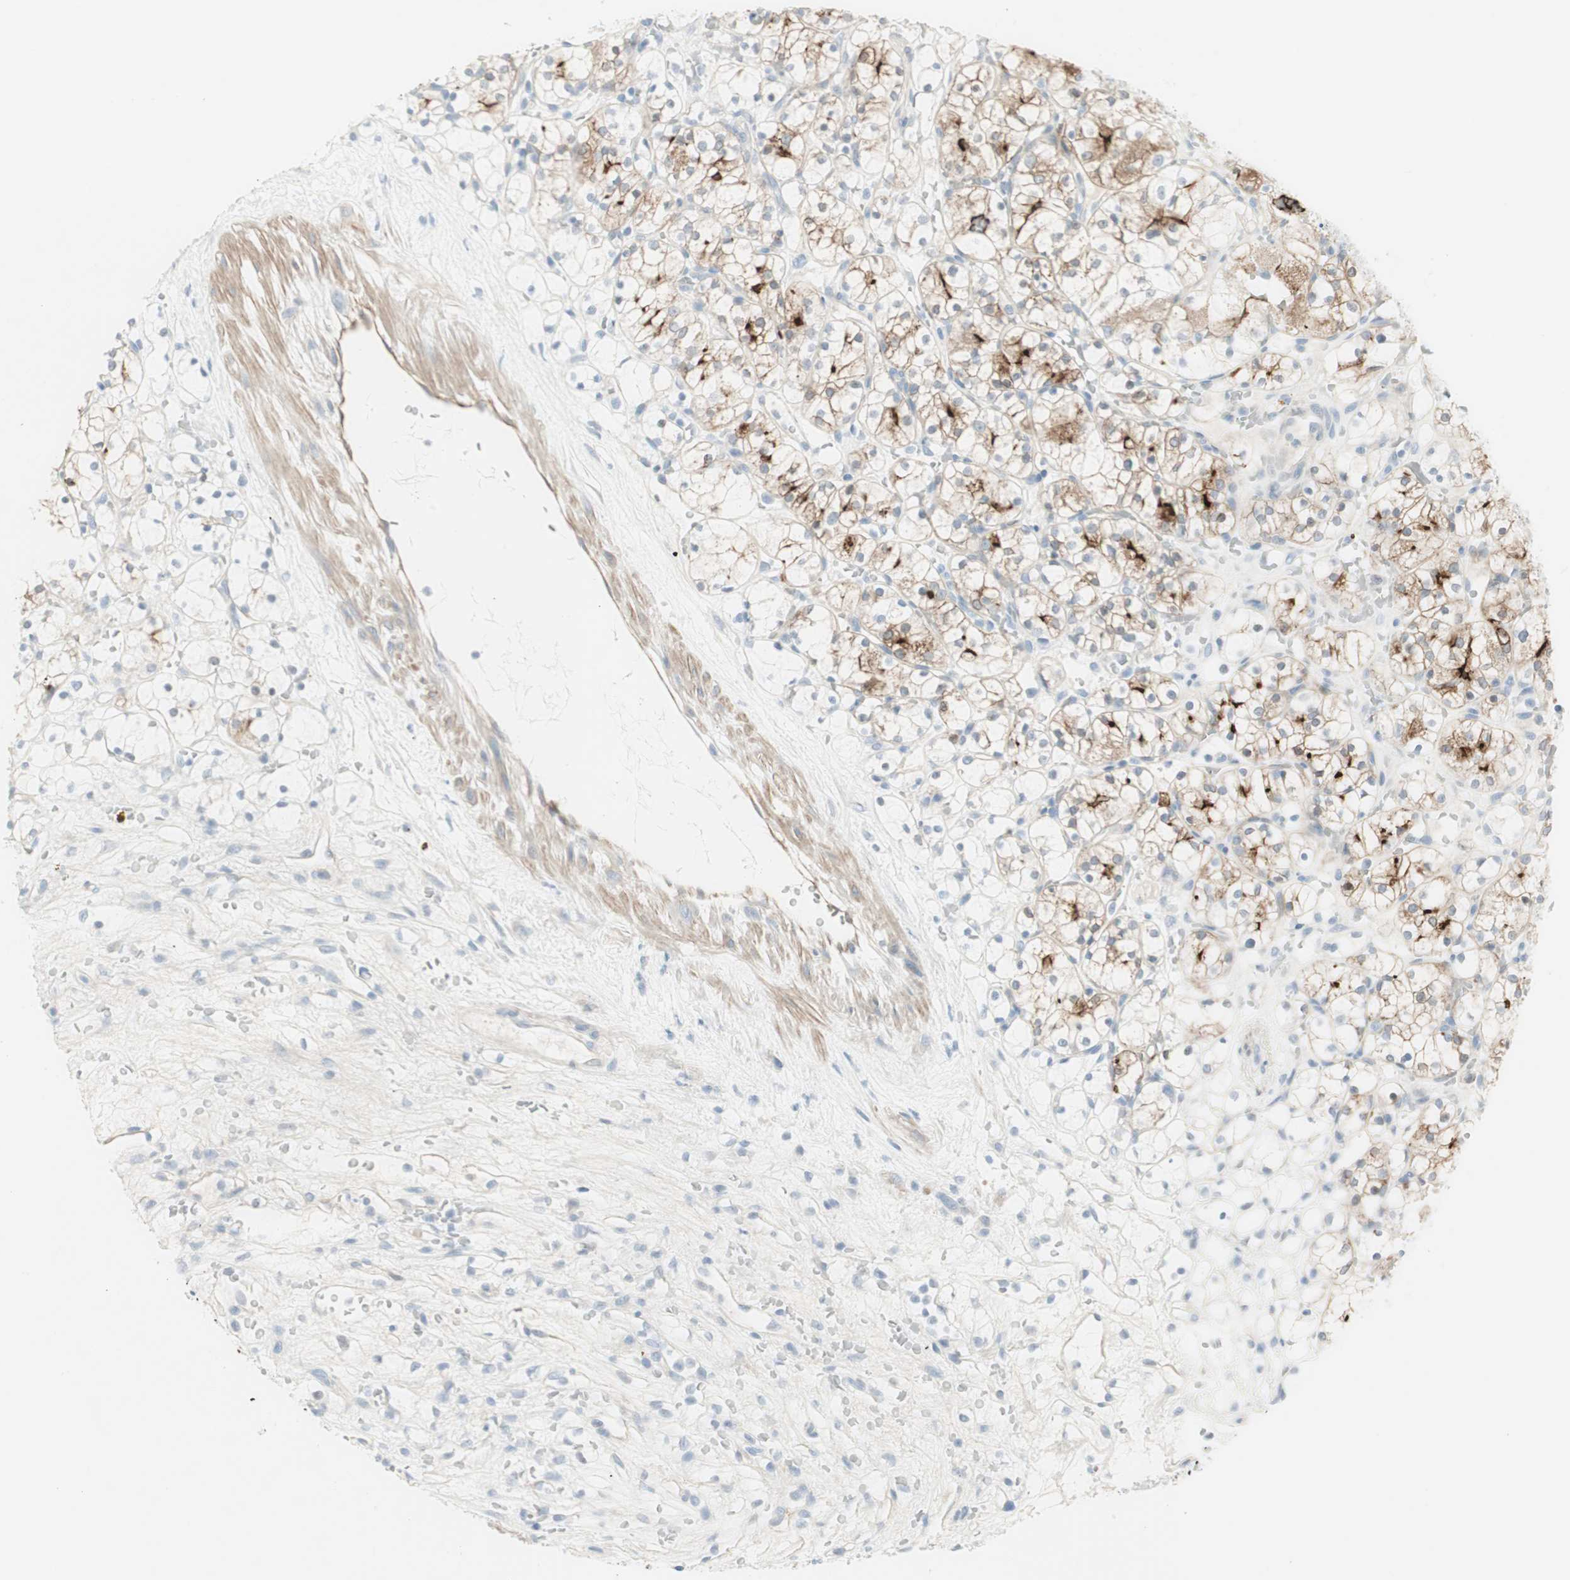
{"staining": {"intensity": "moderate", "quantity": "25%-75%", "location": "cytoplasmic/membranous"}, "tissue": "renal cancer", "cell_type": "Tumor cells", "image_type": "cancer", "snomed": [{"axis": "morphology", "description": "Adenocarcinoma, NOS"}, {"axis": "topography", "description": "Kidney"}], "caption": "A photomicrograph of adenocarcinoma (renal) stained for a protein exhibits moderate cytoplasmic/membranous brown staining in tumor cells. (Brightfield microscopy of DAB IHC at high magnification).", "gene": "CDHR5", "patient": {"sex": "female", "age": 60}}